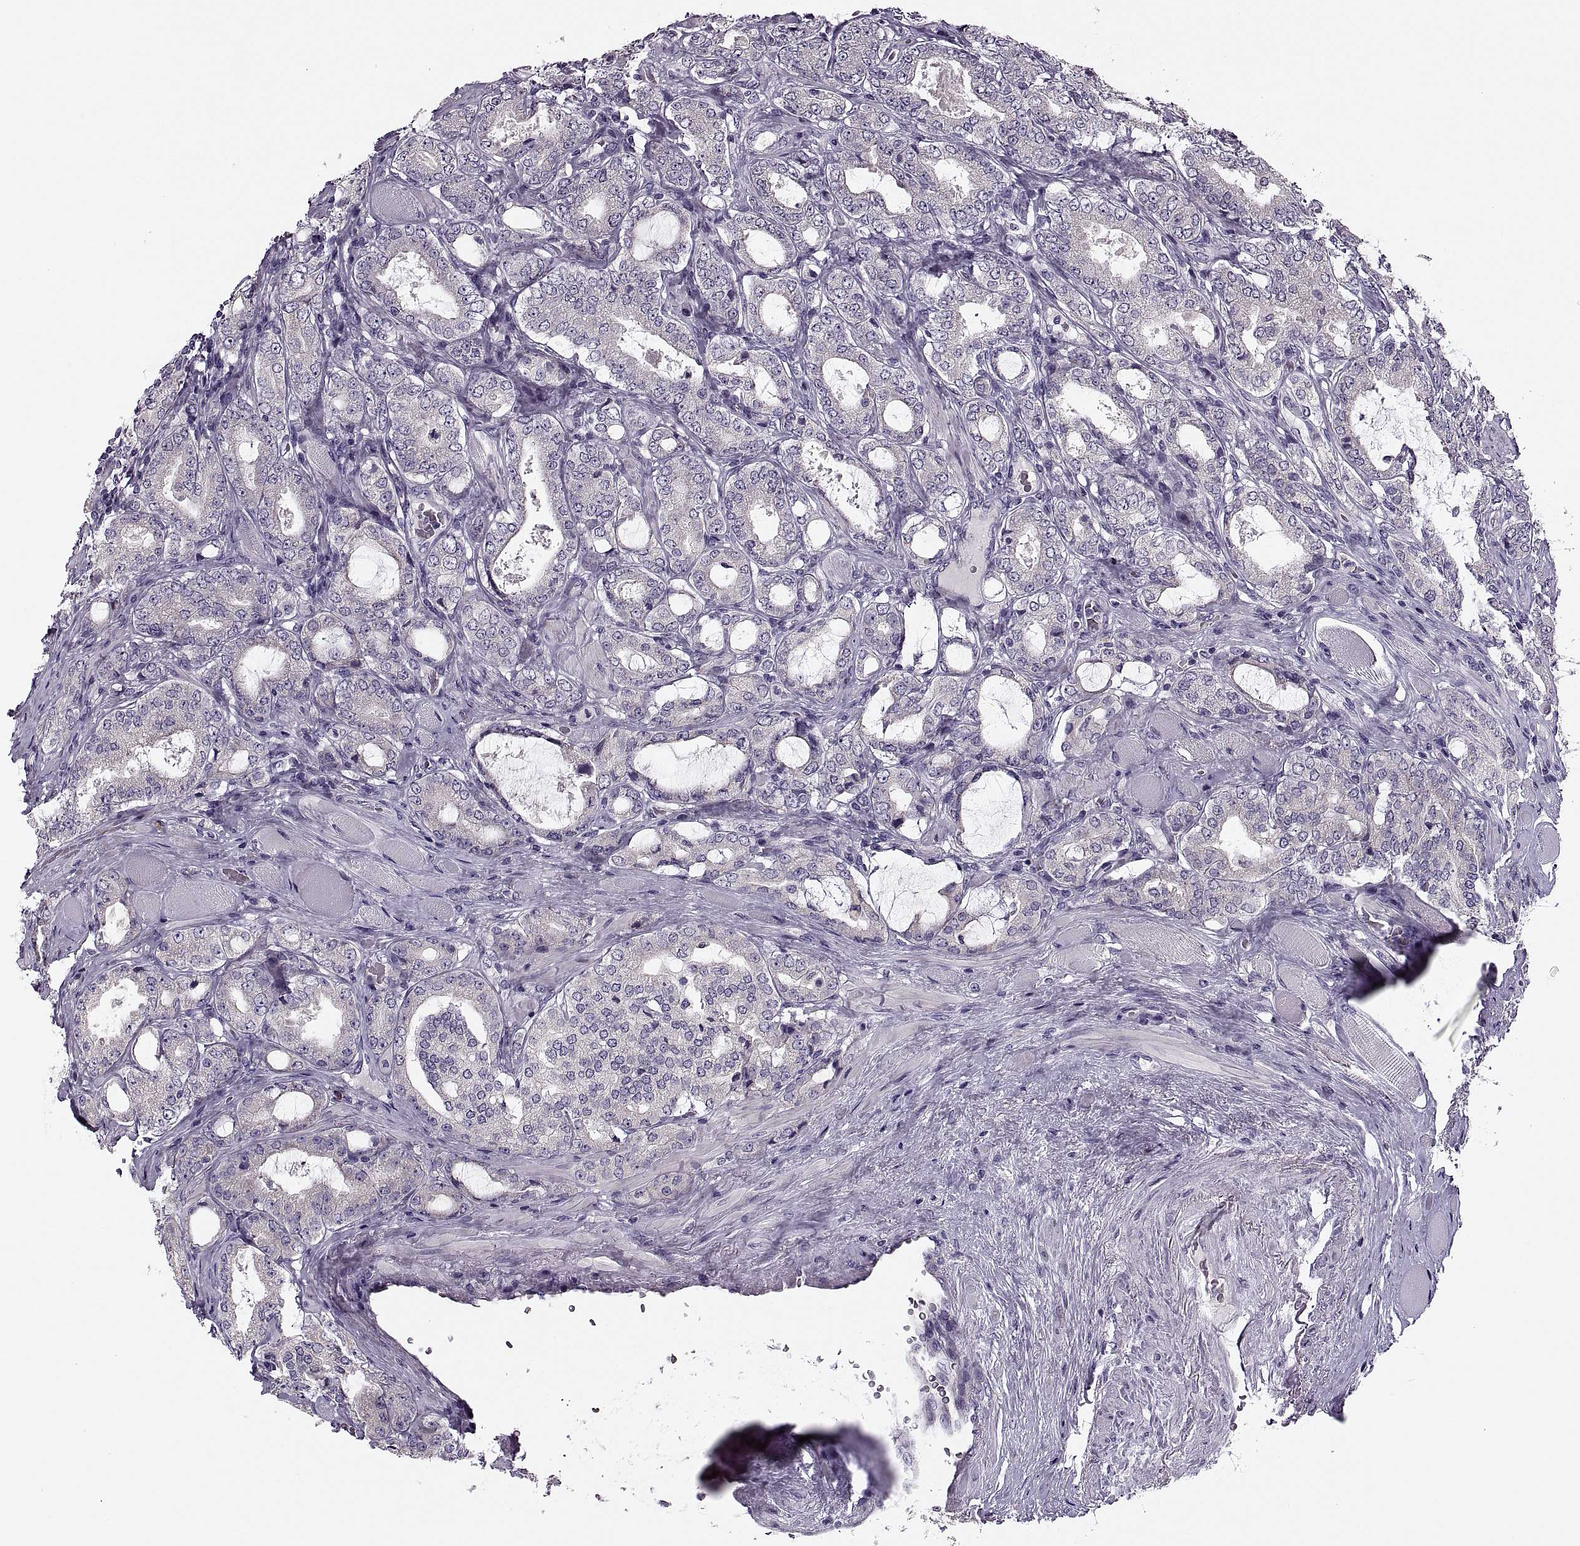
{"staining": {"intensity": "negative", "quantity": "none", "location": "none"}, "tissue": "prostate cancer", "cell_type": "Tumor cells", "image_type": "cancer", "snomed": [{"axis": "morphology", "description": "Adenocarcinoma, NOS"}, {"axis": "topography", "description": "Prostate"}], "caption": "Protein analysis of prostate adenocarcinoma displays no significant positivity in tumor cells.", "gene": "PRSS54", "patient": {"sex": "male", "age": 64}}